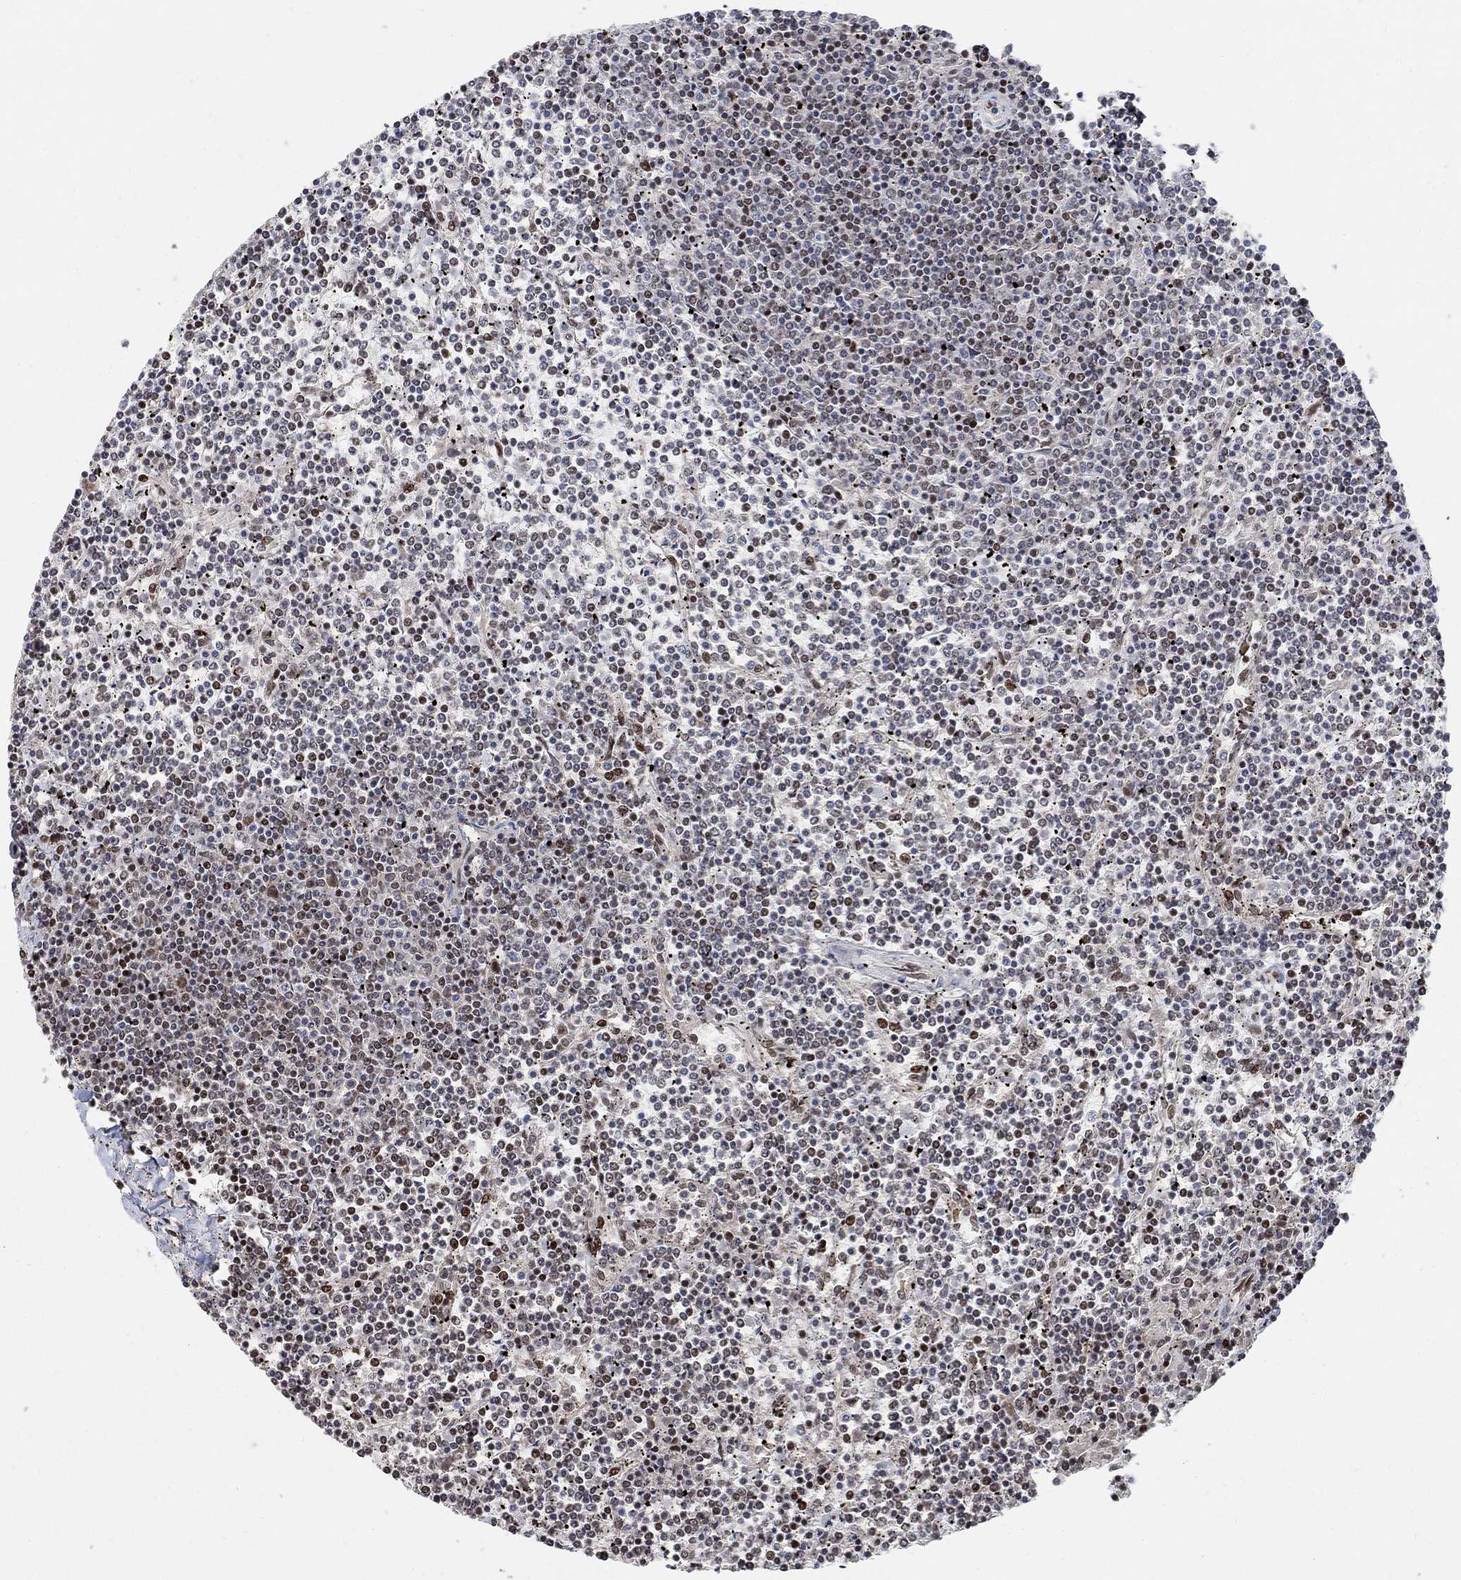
{"staining": {"intensity": "moderate", "quantity": "<25%", "location": "nuclear"}, "tissue": "lymphoma", "cell_type": "Tumor cells", "image_type": "cancer", "snomed": [{"axis": "morphology", "description": "Malignant lymphoma, non-Hodgkin's type, Low grade"}, {"axis": "topography", "description": "Spleen"}], "caption": "Immunohistochemical staining of human malignant lymphoma, non-Hodgkin's type (low-grade) displays low levels of moderate nuclear protein positivity in about <25% of tumor cells. Immunohistochemistry (ihc) stains the protein of interest in brown and the nuclei are stained blue.", "gene": "E4F1", "patient": {"sex": "female", "age": 19}}